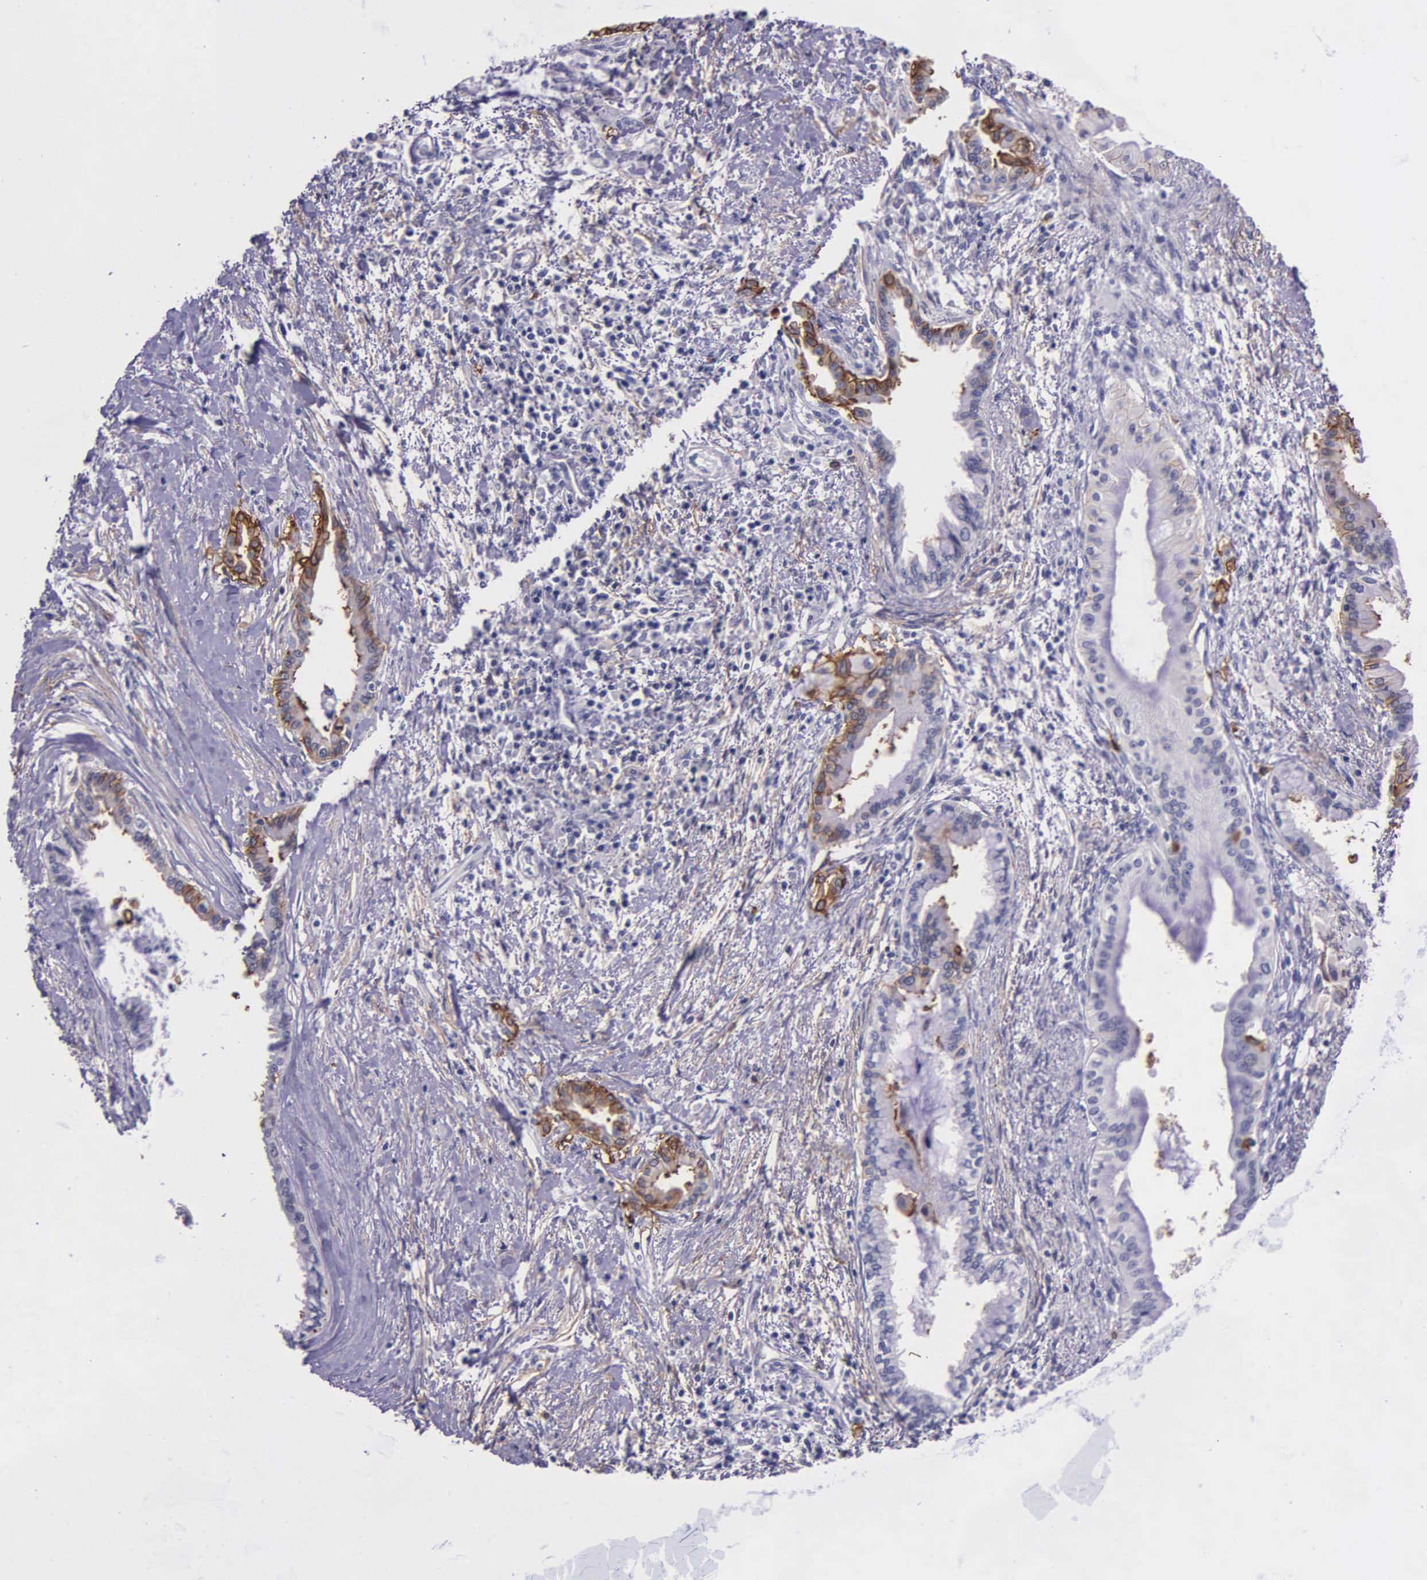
{"staining": {"intensity": "moderate", "quantity": ">75%", "location": "cytoplasmic/membranous"}, "tissue": "pancreatic cancer", "cell_type": "Tumor cells", "image_type": "cancer", "snomed": [{"axis": "morphology", "description": "Adenocarcinoma, NOS"}, {"axis": "topography", "description": "Pancreas"}], "caption": "Human pancreatic adenocarcinoma stained with a brown dye displays moderate cytoplasmic/membranous positive positivity in approximately >75% of tumor cells.", "gene": "AHNAK2", "patient": {"sex": "female", "age": 64}}